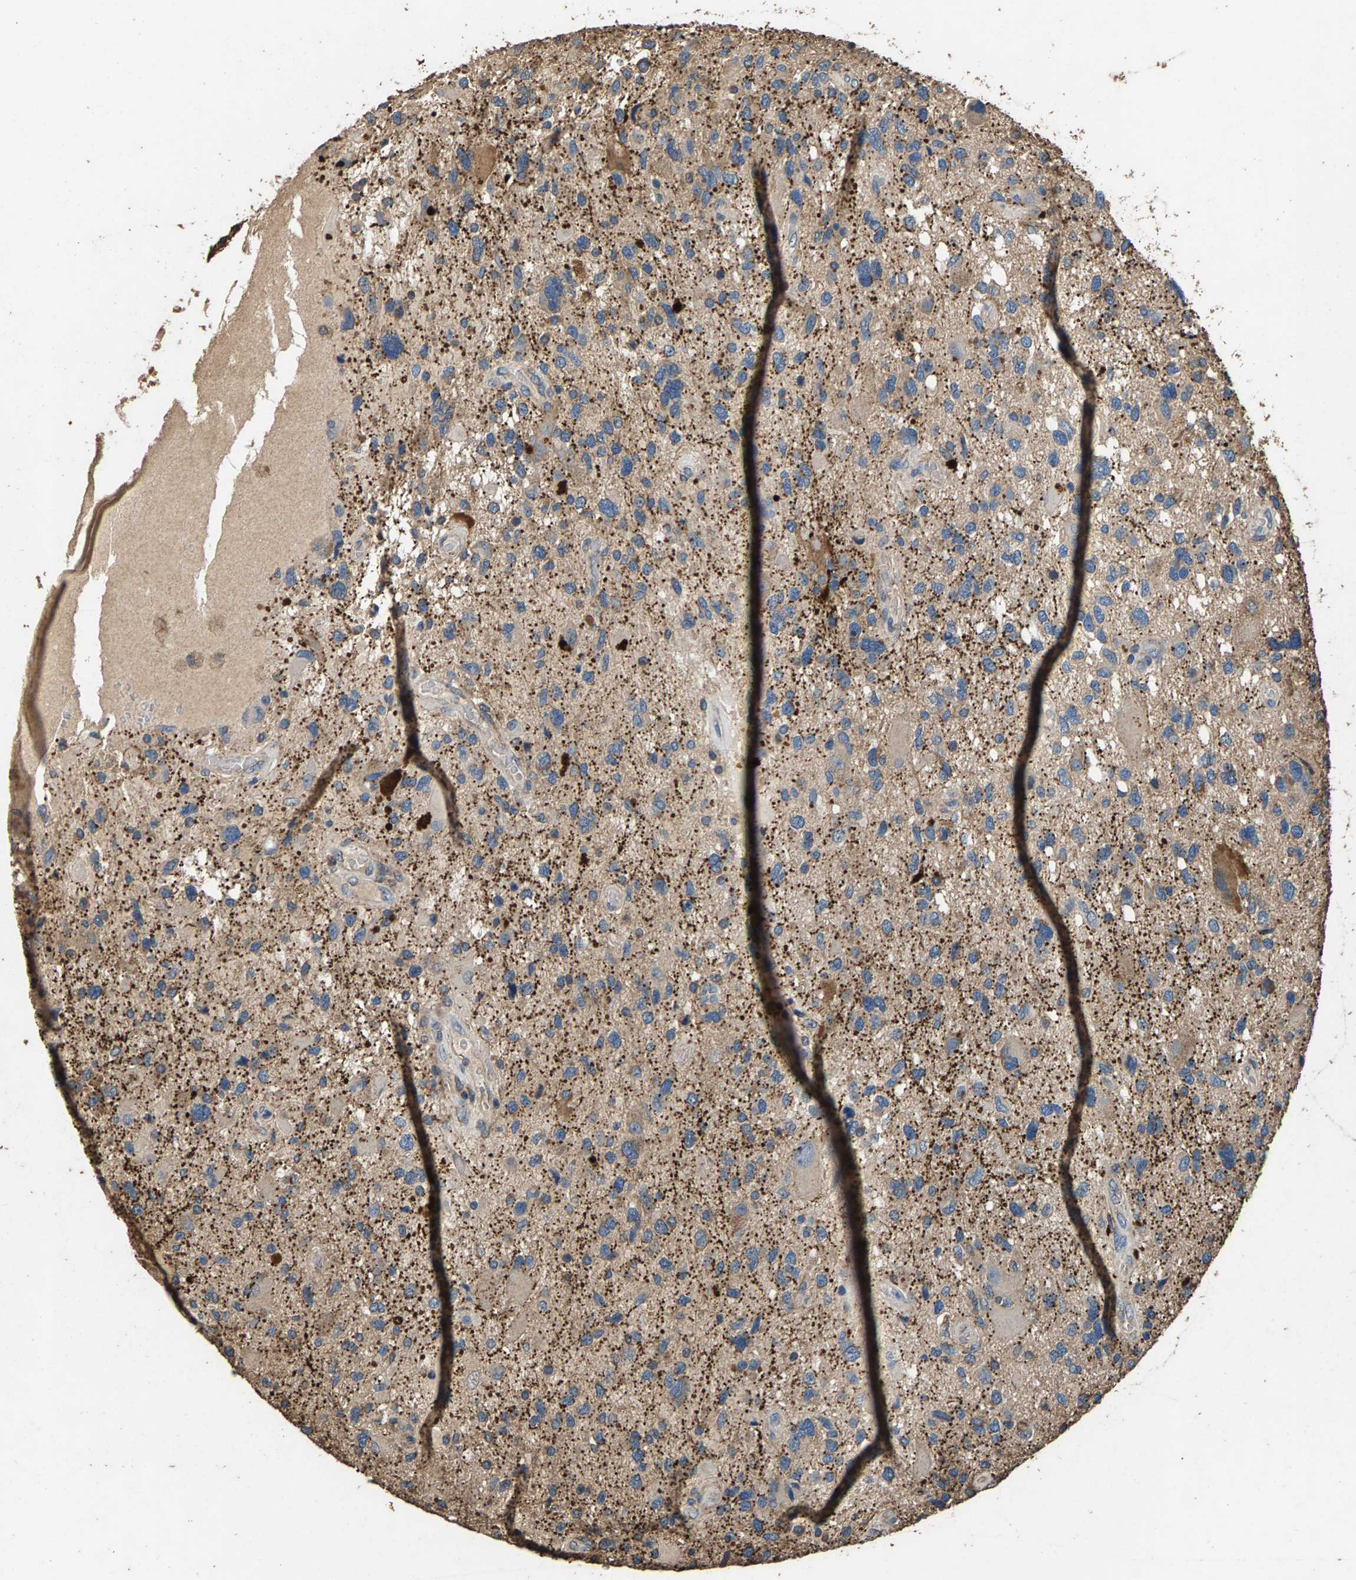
{"staining": {"intensity": "weak", "quantity": "<25%", "location": "cytoplasmic/membranous"}, "tissue": "glioma", "cell_type": "Tumor cells", "image_type": "cancer", "snomed": [{"axis": "morphology", "description": "Glioma, malignant, High grade"}, {"axis": "topography", "description": "Brain"}], "caption": "Glioma was stained to show a protein in brown. There is no significant expression in tumor cells.", "gene": "MRPL27", "patient": {"sex": "male", "age": 33}}